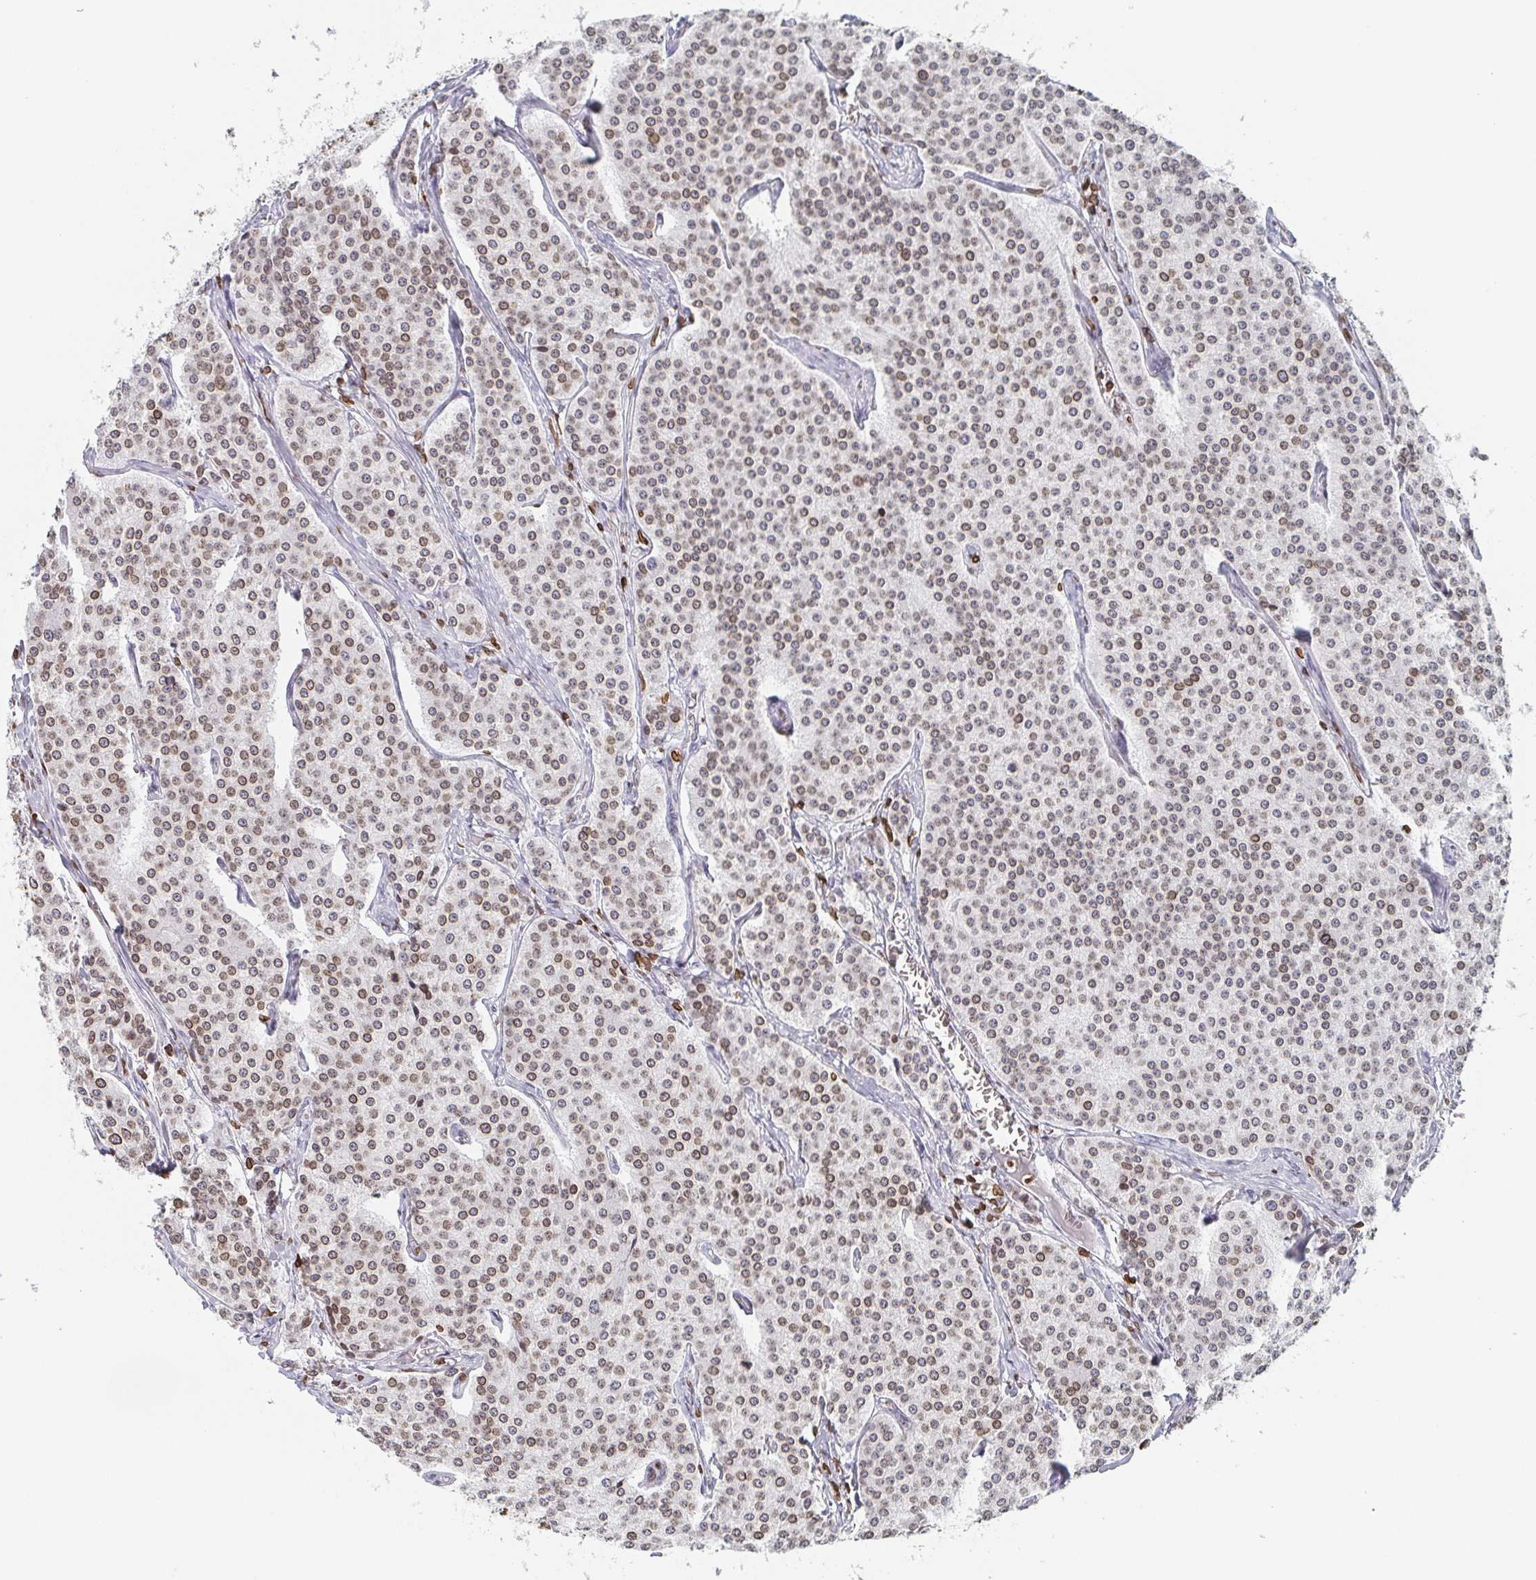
{"staining": {"intensity": "weak", "quantity": ">75%", "location": "nuclear"}, "tissue": "carcinoid", "cell_type": "Tumor cells", "image_type": "cancer", "snomed": [{"axis": "morphology", "description": "Carcinoid, malignant, NOS"}, {"axis": "topography", "description": "Small intestine"}], "caption": "A micrograph of carcinoid stained for a protein exhibits weak nuclear brown staining in tumor cells.", "gene": "BTBD7", "patient": {"sex": "female", "age": 64}}